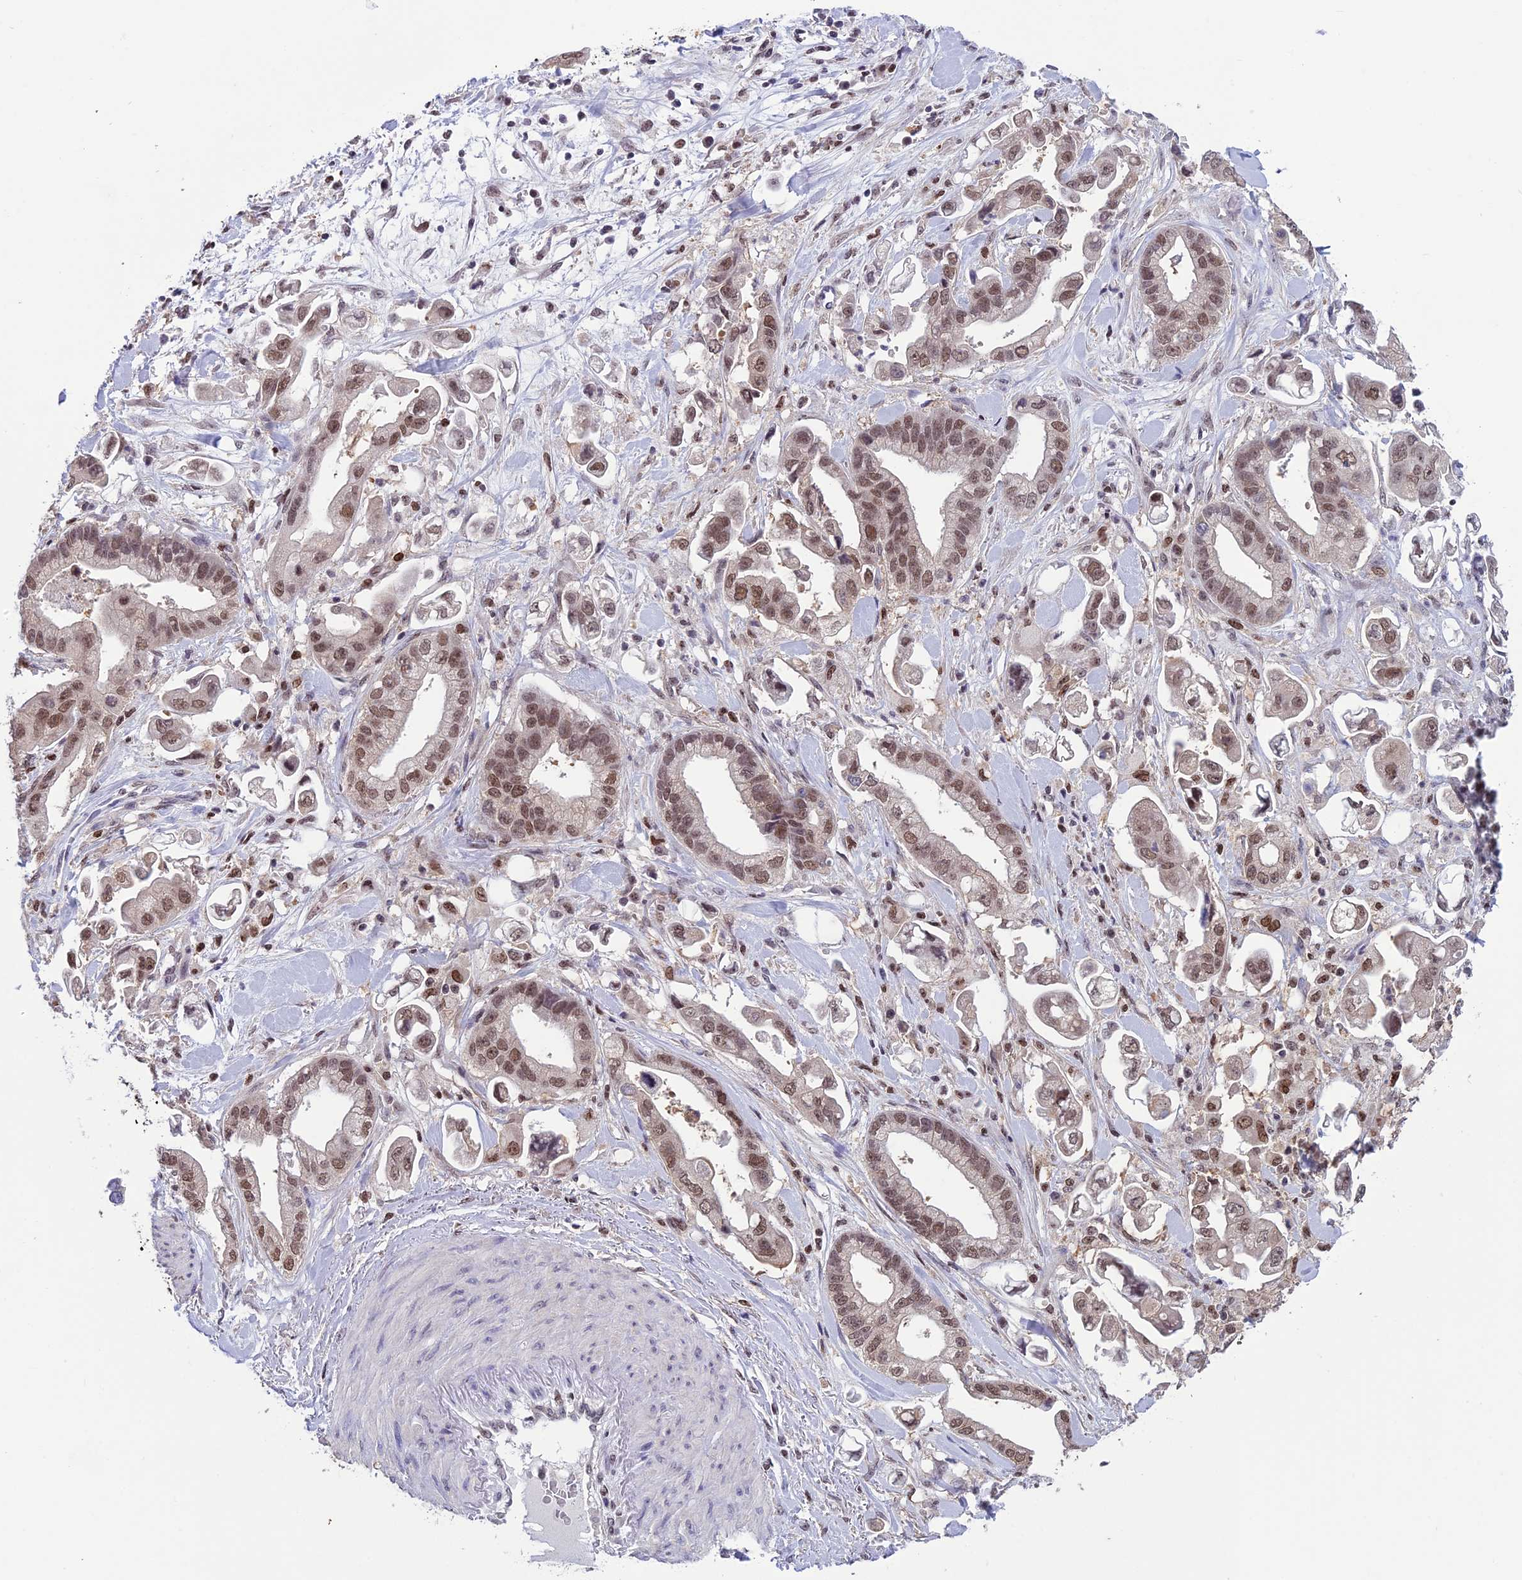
{"staining": {"intensity": "moderate", "quantity": ">75%", "location": "cytoplasmic/membranous,nuclear"}, "tissue": "stomach cancer", "cell_type": "Tumor cells", "image_type": "cancer", "snomed": [{"axis": "morphology", "description": "Adenocarcinoma, NOS"}, {"axis": "topography", "description": "Stomach"}], "caption": "A brown stain shows moderate cytoplasmic/membranous and nuclear staining of a protein in stomach cancer (adenocarcinoma) tumor cells.", "gene": "MIS12", "patient": {"sex": "male", "age": 62}}